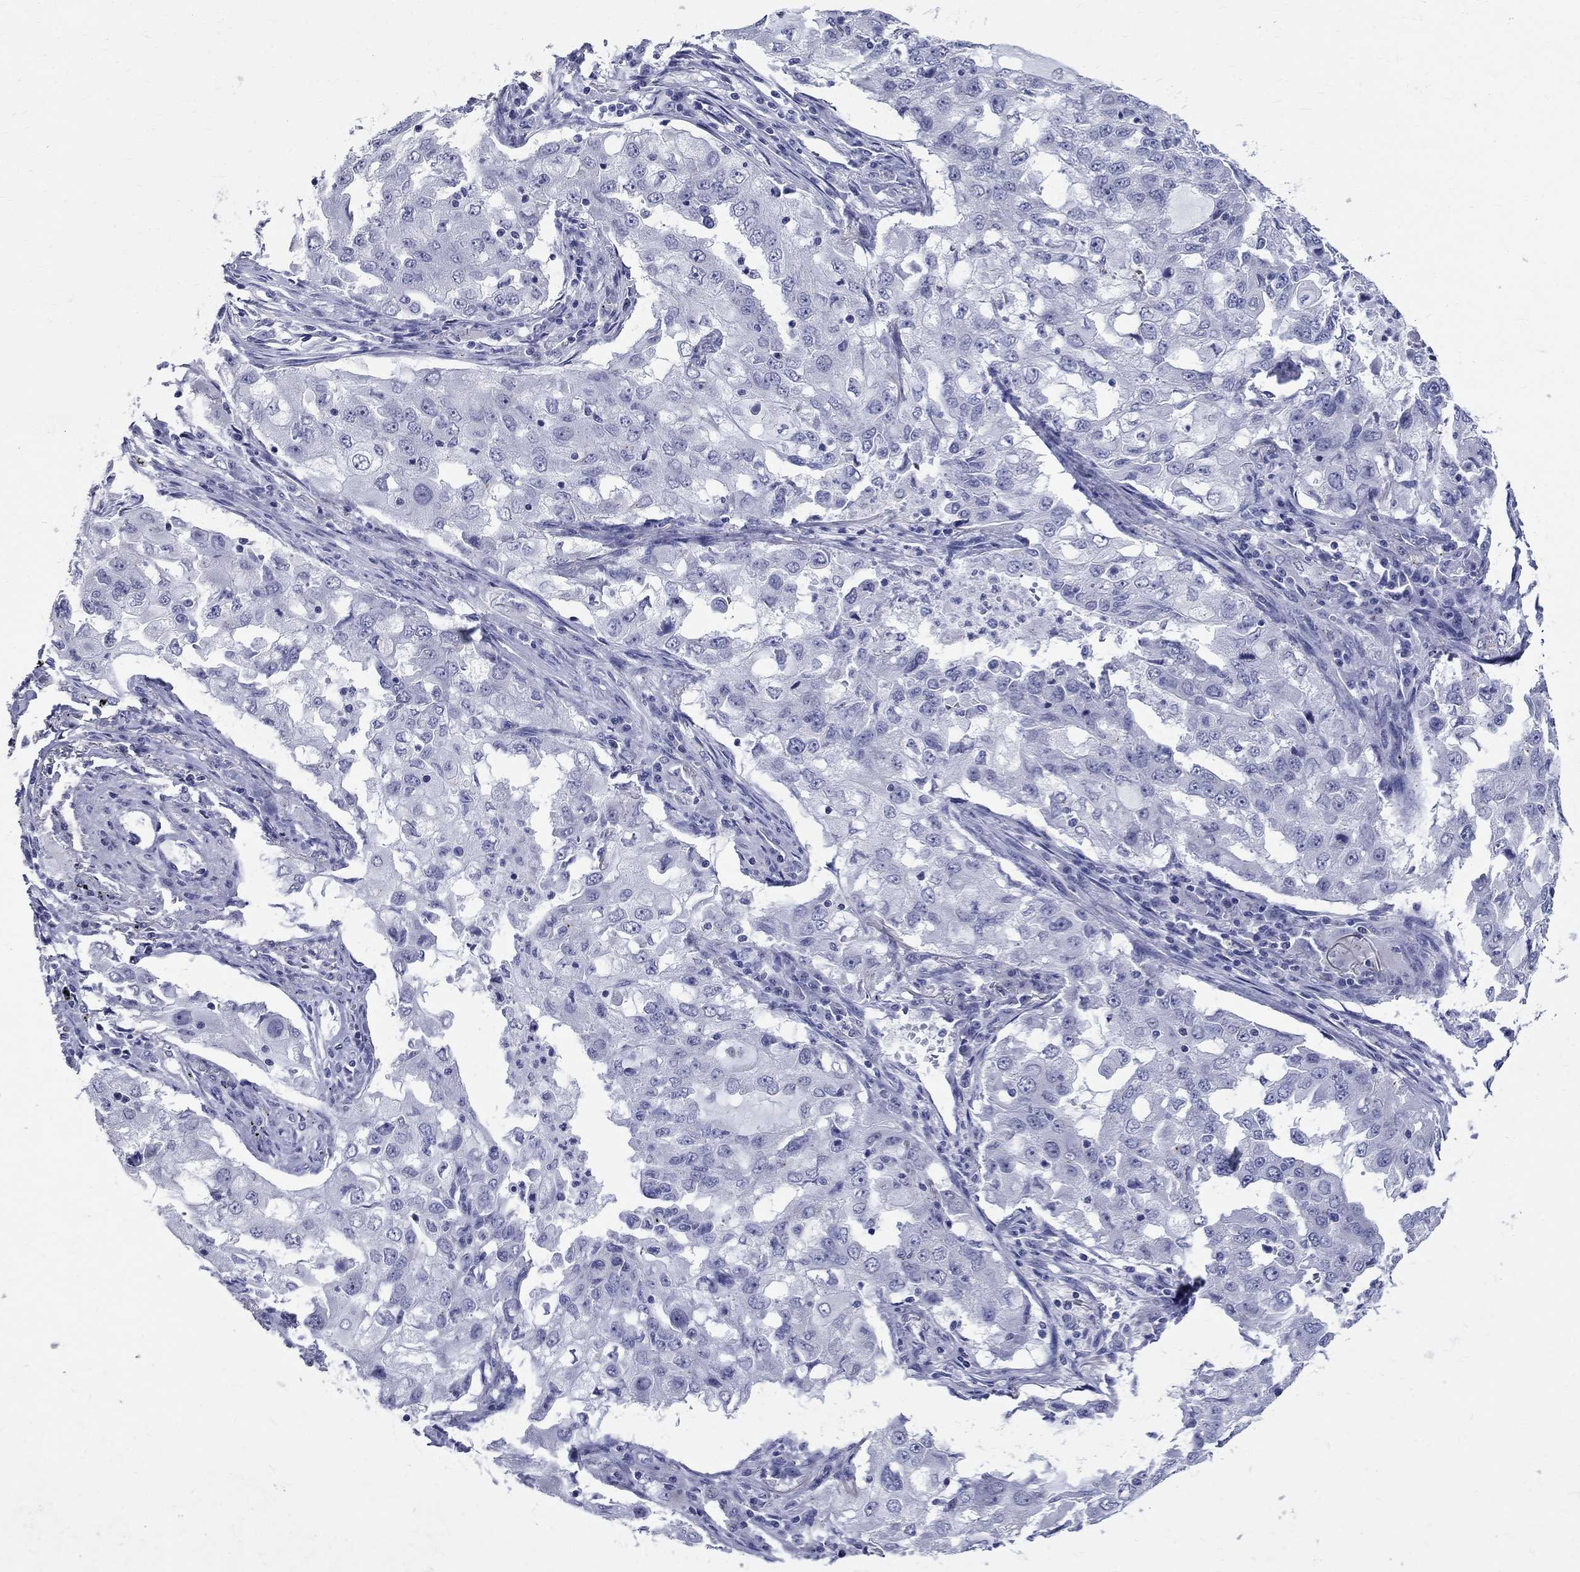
{"staining": {"intensity": "negative", "quantity": "none", "location": "none"}, "tissue": "lung cancer", "cell_type": "Tumor cells", "image_type": "cancer", "snomed": [{"axis": "morphology", "description": "Adenocarcinoma, NOS"}, {"axis": "topography", "description": "Lung"}], "caption": "High power microscopy image of an IHC micrograph of lung cancer, revealing no significant positivity in tumor cells.", "gene": "CEP43", "patient": {"sex": "female", "age": 61}}